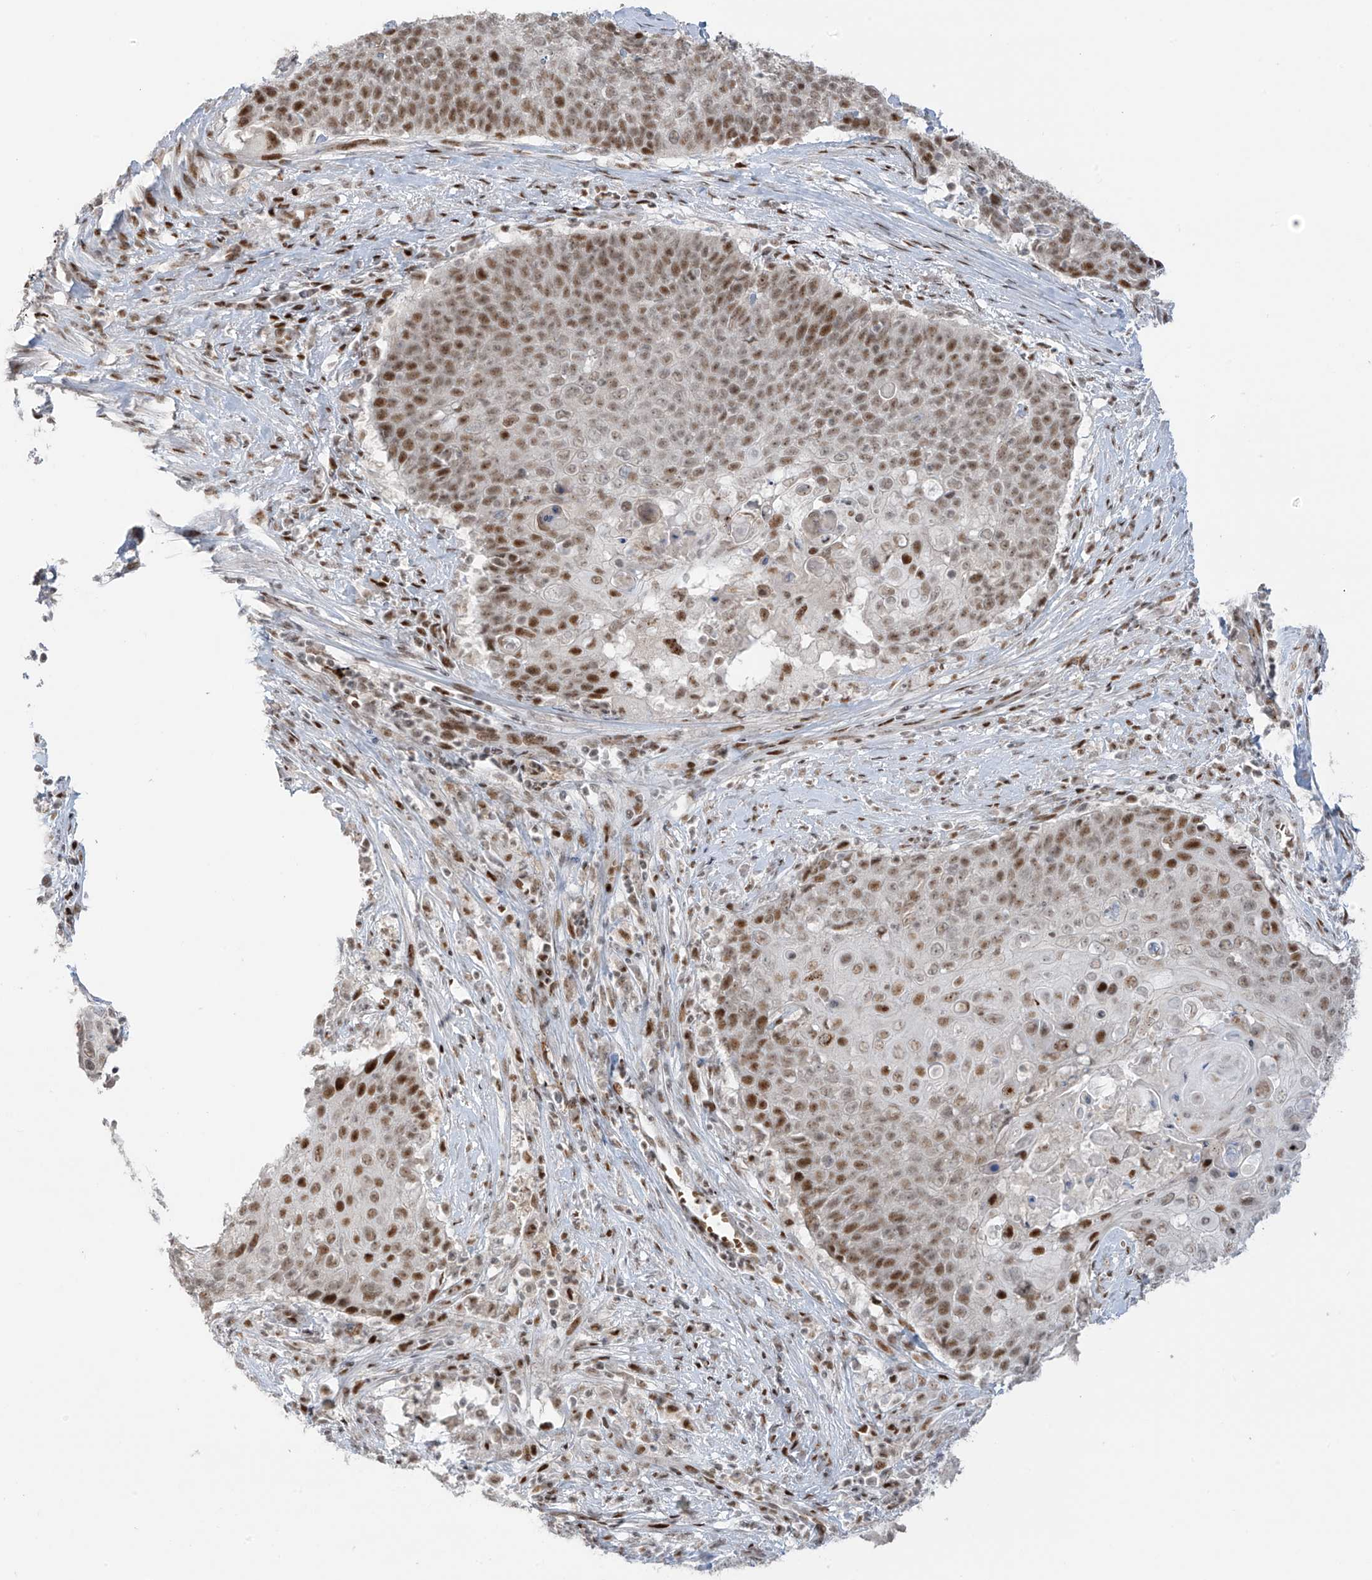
{"staining": {"intensity": "moderate", "quantity": "25%-75%", "location": "nuclear"}, "tissue": "cervical cancer", "cell_type": "Tumor cells", "image_type": "cancer", "snomed": [{"axis": "morphology", "description": "Squamous cell carcinoma, NOS"}, {"axis": "topography", "description": "Cervix"}], "caption": "Cervical squamous cell carcinoma was stained to show a protein in brown. There is medium levels of moderate nuclear positivity in approximately 25%-75% of tumor cells.", "gene": "ZCWPW2", "patient": {"sex": "female", "age": 39}}